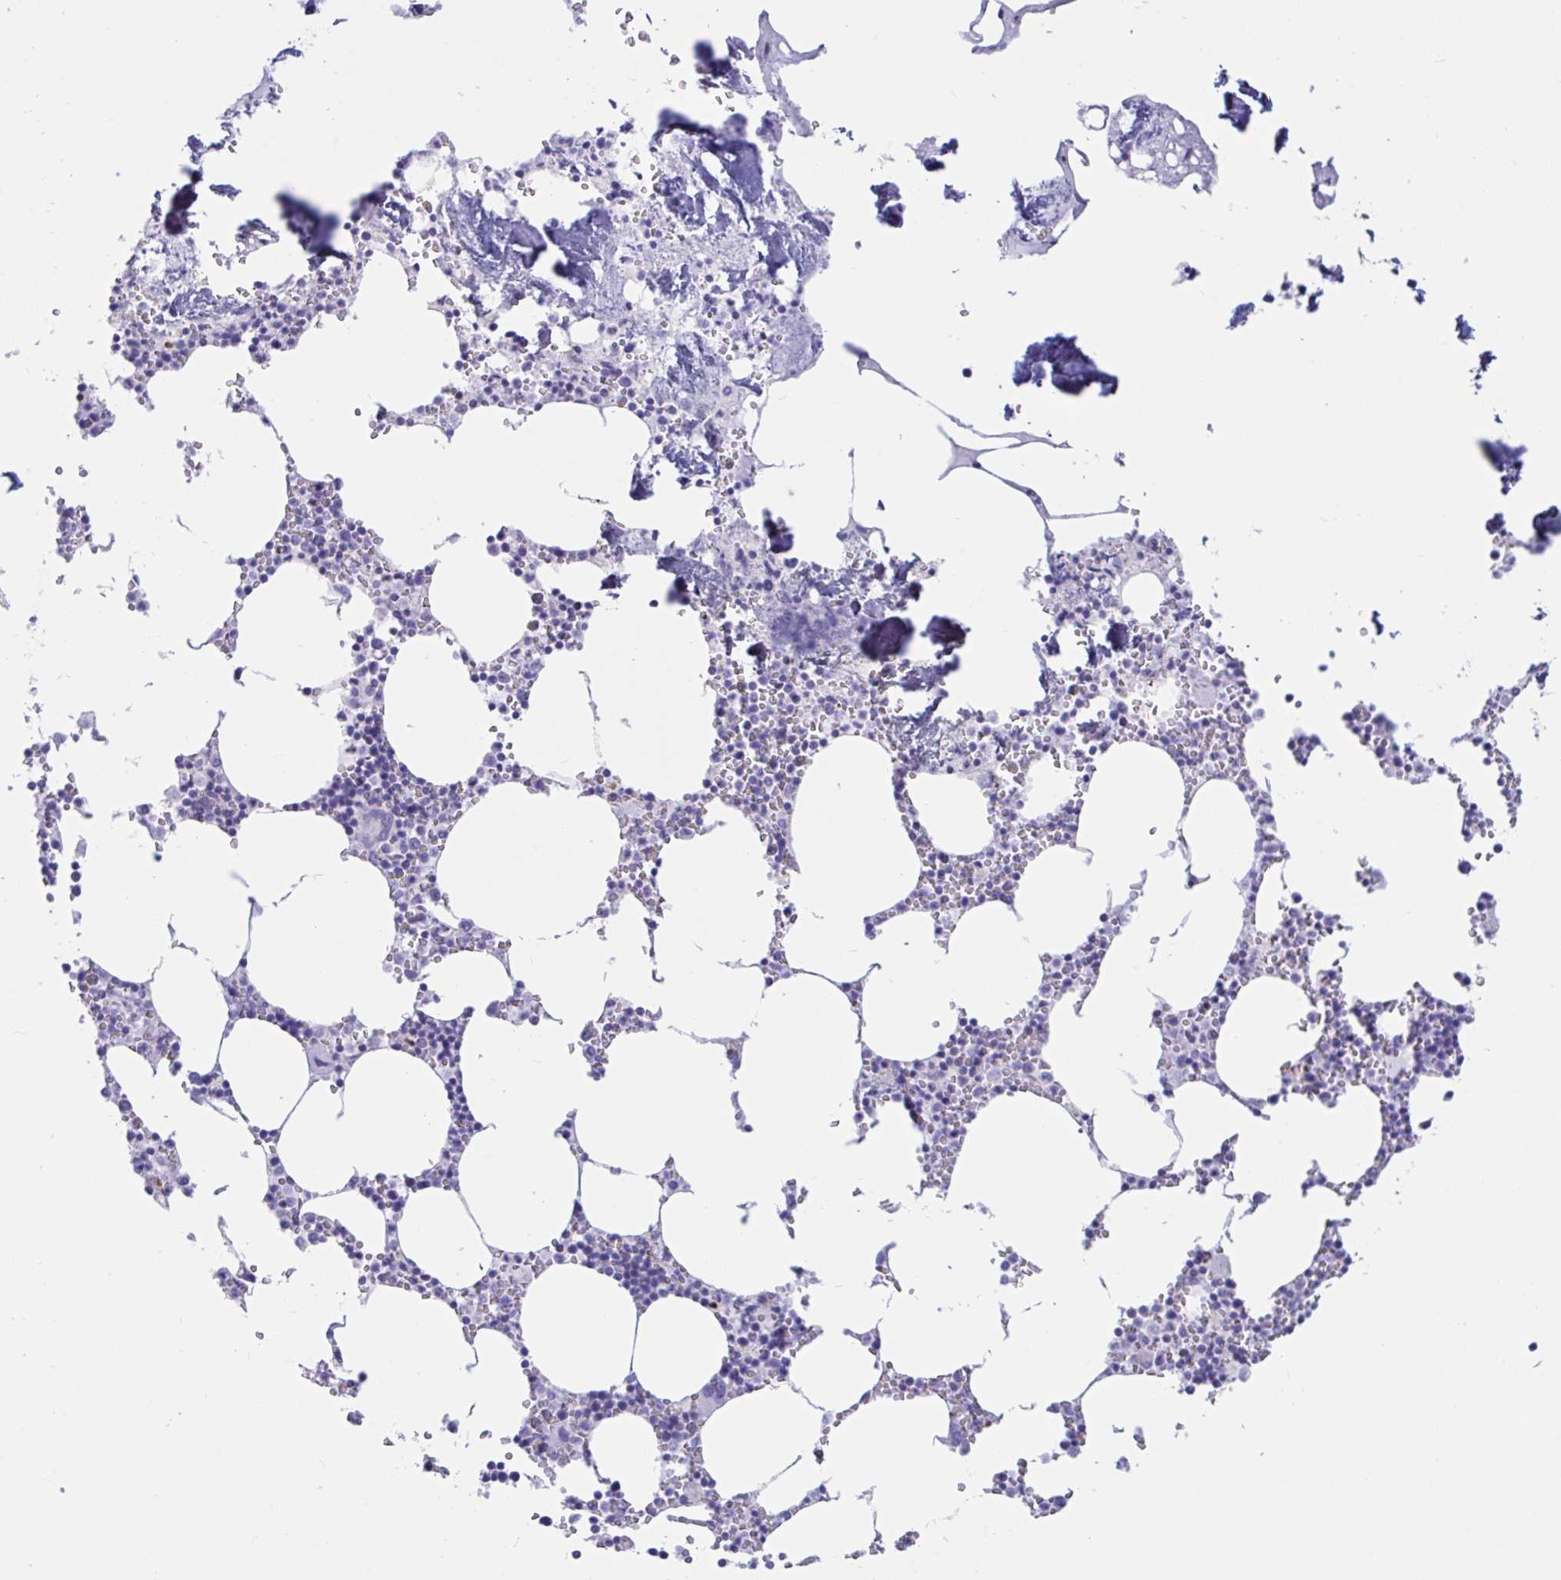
{"staining": {"intensity": "negative", "quantity": "none", "location": "none"}, "tissue": "bone marrow", "cell_type": "Hematopoietic cells", "image_type": "normal", "snomed": [{"axis": "morphology", "description": "Normal tissue, NOS"}, {"axis": "topography", "description": "Bone marrow"}], "caption": "High magnification brightfield microscopy of normal bone marrow stained with DAB (brown) and counterstained with hematoxylin (blue): hematopoietic cells show no significant staining.", "gene": "IKZF2", "patient": {"sex": "male", "age": 54}}